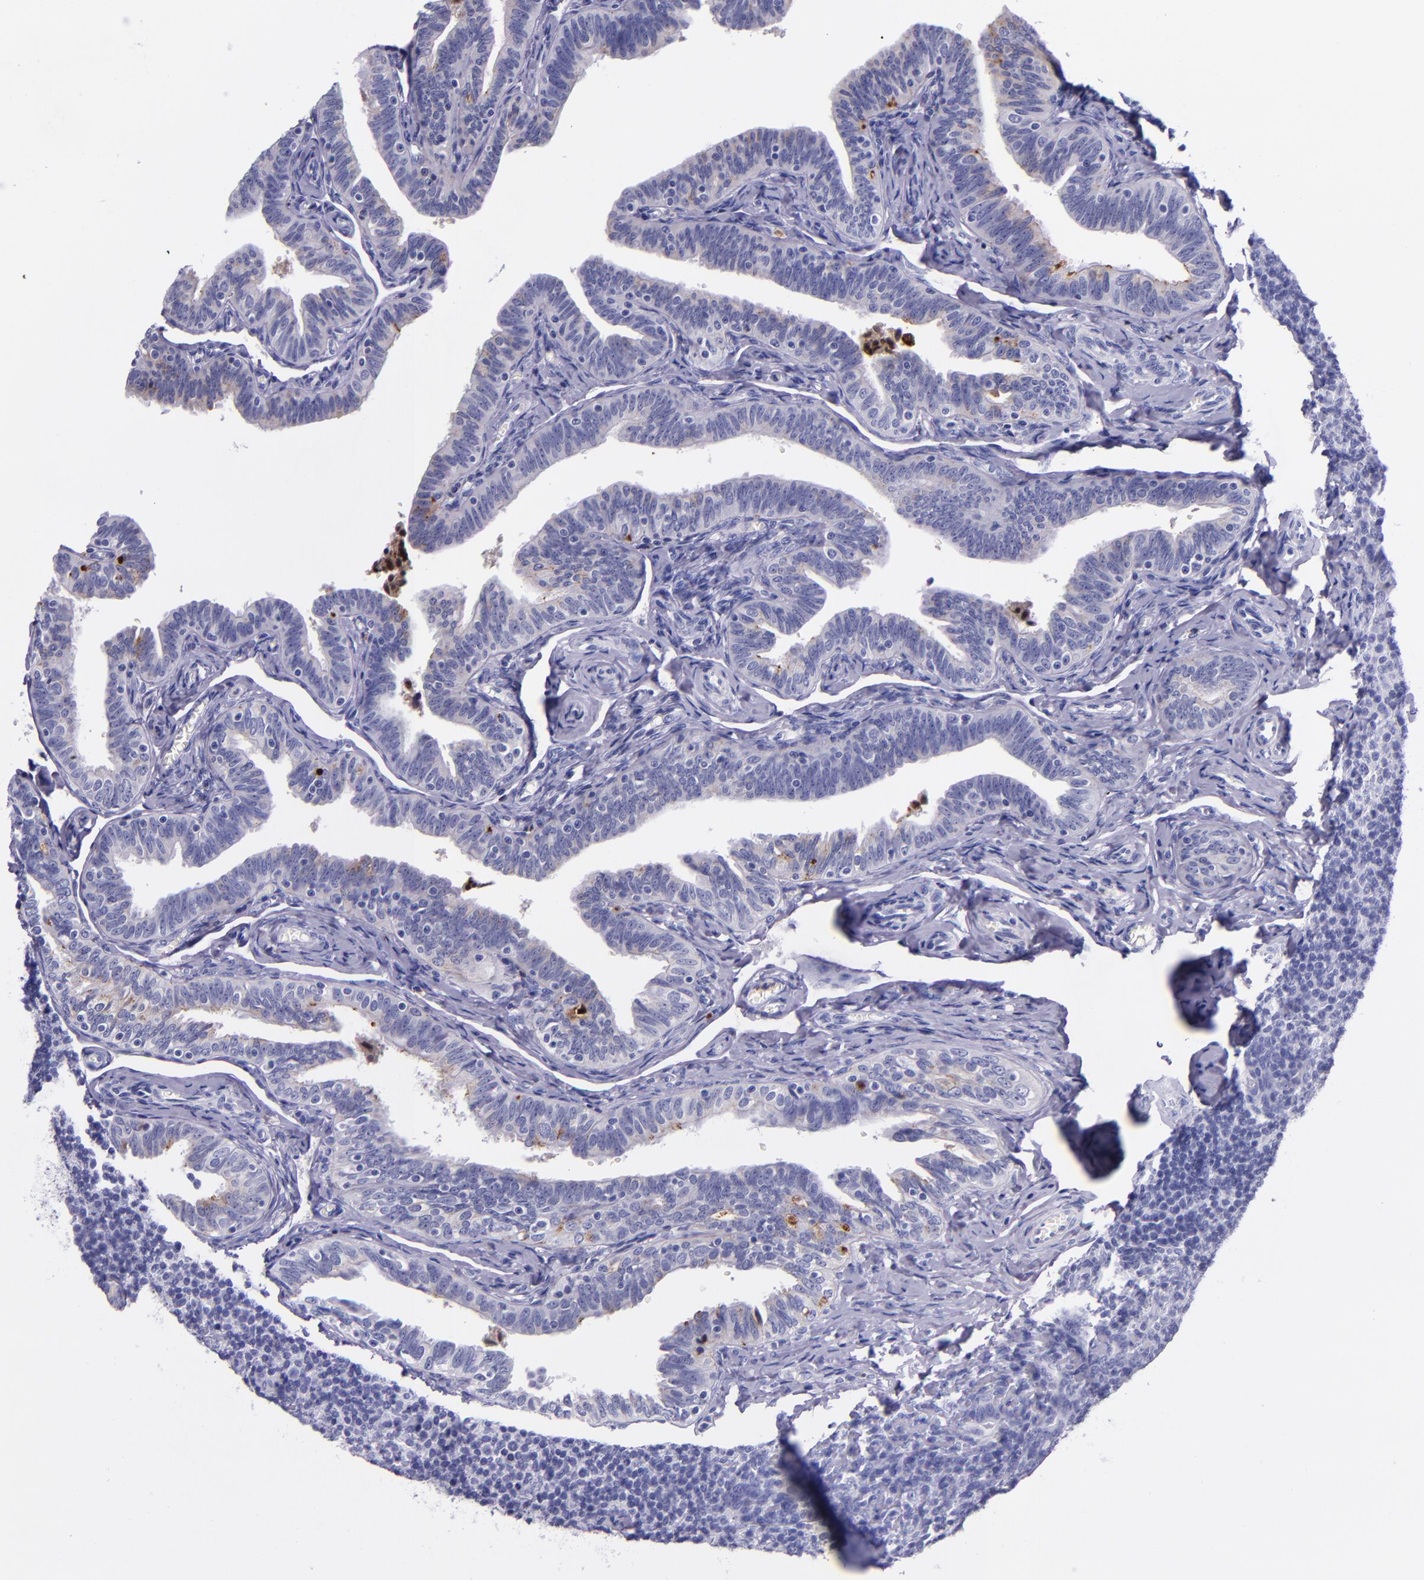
{"staining": {"intensity": "moderate", "quantity": "25%-75%", "location": "cytoplasmic/membranous"}, "tissue": "fallopian tube", "cell_type": "Glandular cells", "image_type": "normal", "snomed": [{"axis": "morphology", "description": "Normal tissue, NOS"}, {"axis": "topography", "description": "Fallopian tube"}, {"axis": "topography", "description": "Ovary"}], "caption": "The immunohistochemical stain shows moderate cytoplasmic/membranous expression in glandular cells of benign fallopian tube. (Brightfield microscopy of DAB IHC at high magnification).", "gene": "SLPI", "patient": {"sex": "female", "age": 69}}